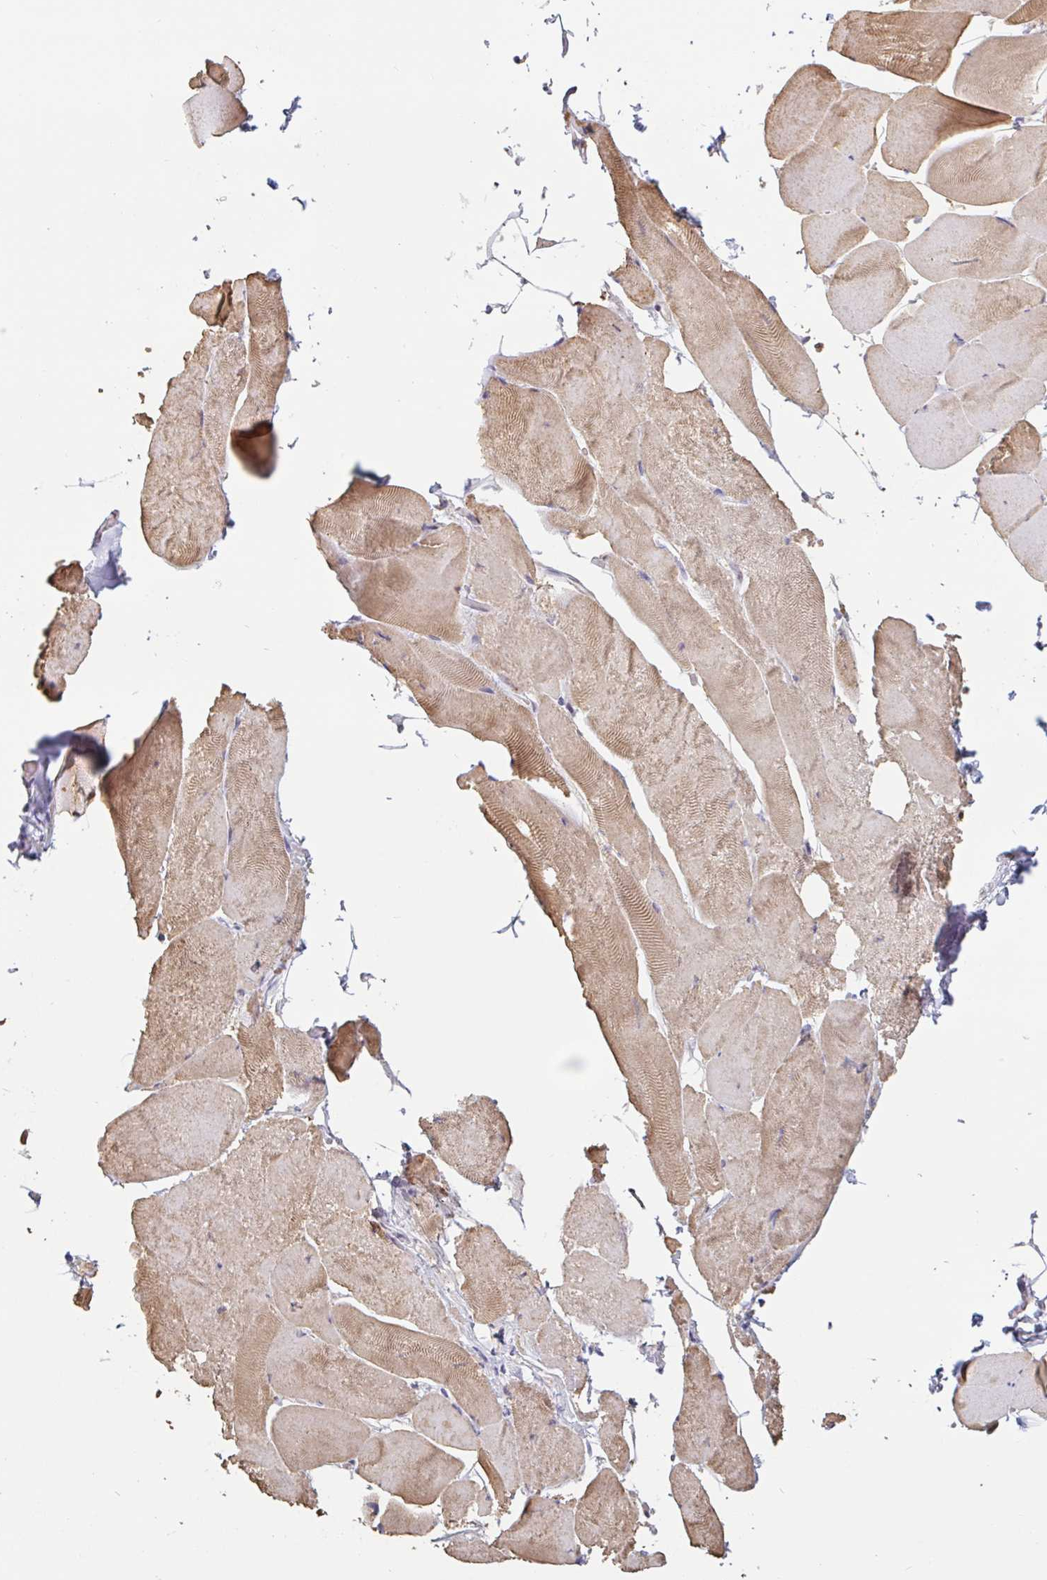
{"staining": {"intensity": "weak", "quantity": "25%-75%", "location": "cytoplasmic/membranous,nuclear"}, "tissue": "skeletal muscle", "cell_type": "Myocytes", "image_type": "normal", "snomed": [{"axis": "morphology", "description": "Normal tissue, NOS"}, {"axis": "topography", "description": "Skeletal muscle"}], "caption": "Immunohistochemistry (DAB (3,3'-diaminobenzidine)) staining of normal human skeletal muscle exhibits weak cytoplasmic/membranous,nuclear protein positivity in about 25%-75% of myocytes. (DAB (3,3'-diaminobenzidine) IHC with brightfield microscopy, high magnification).", "gene": "DR1", "patient": {"sex": "female", "age": 64}}